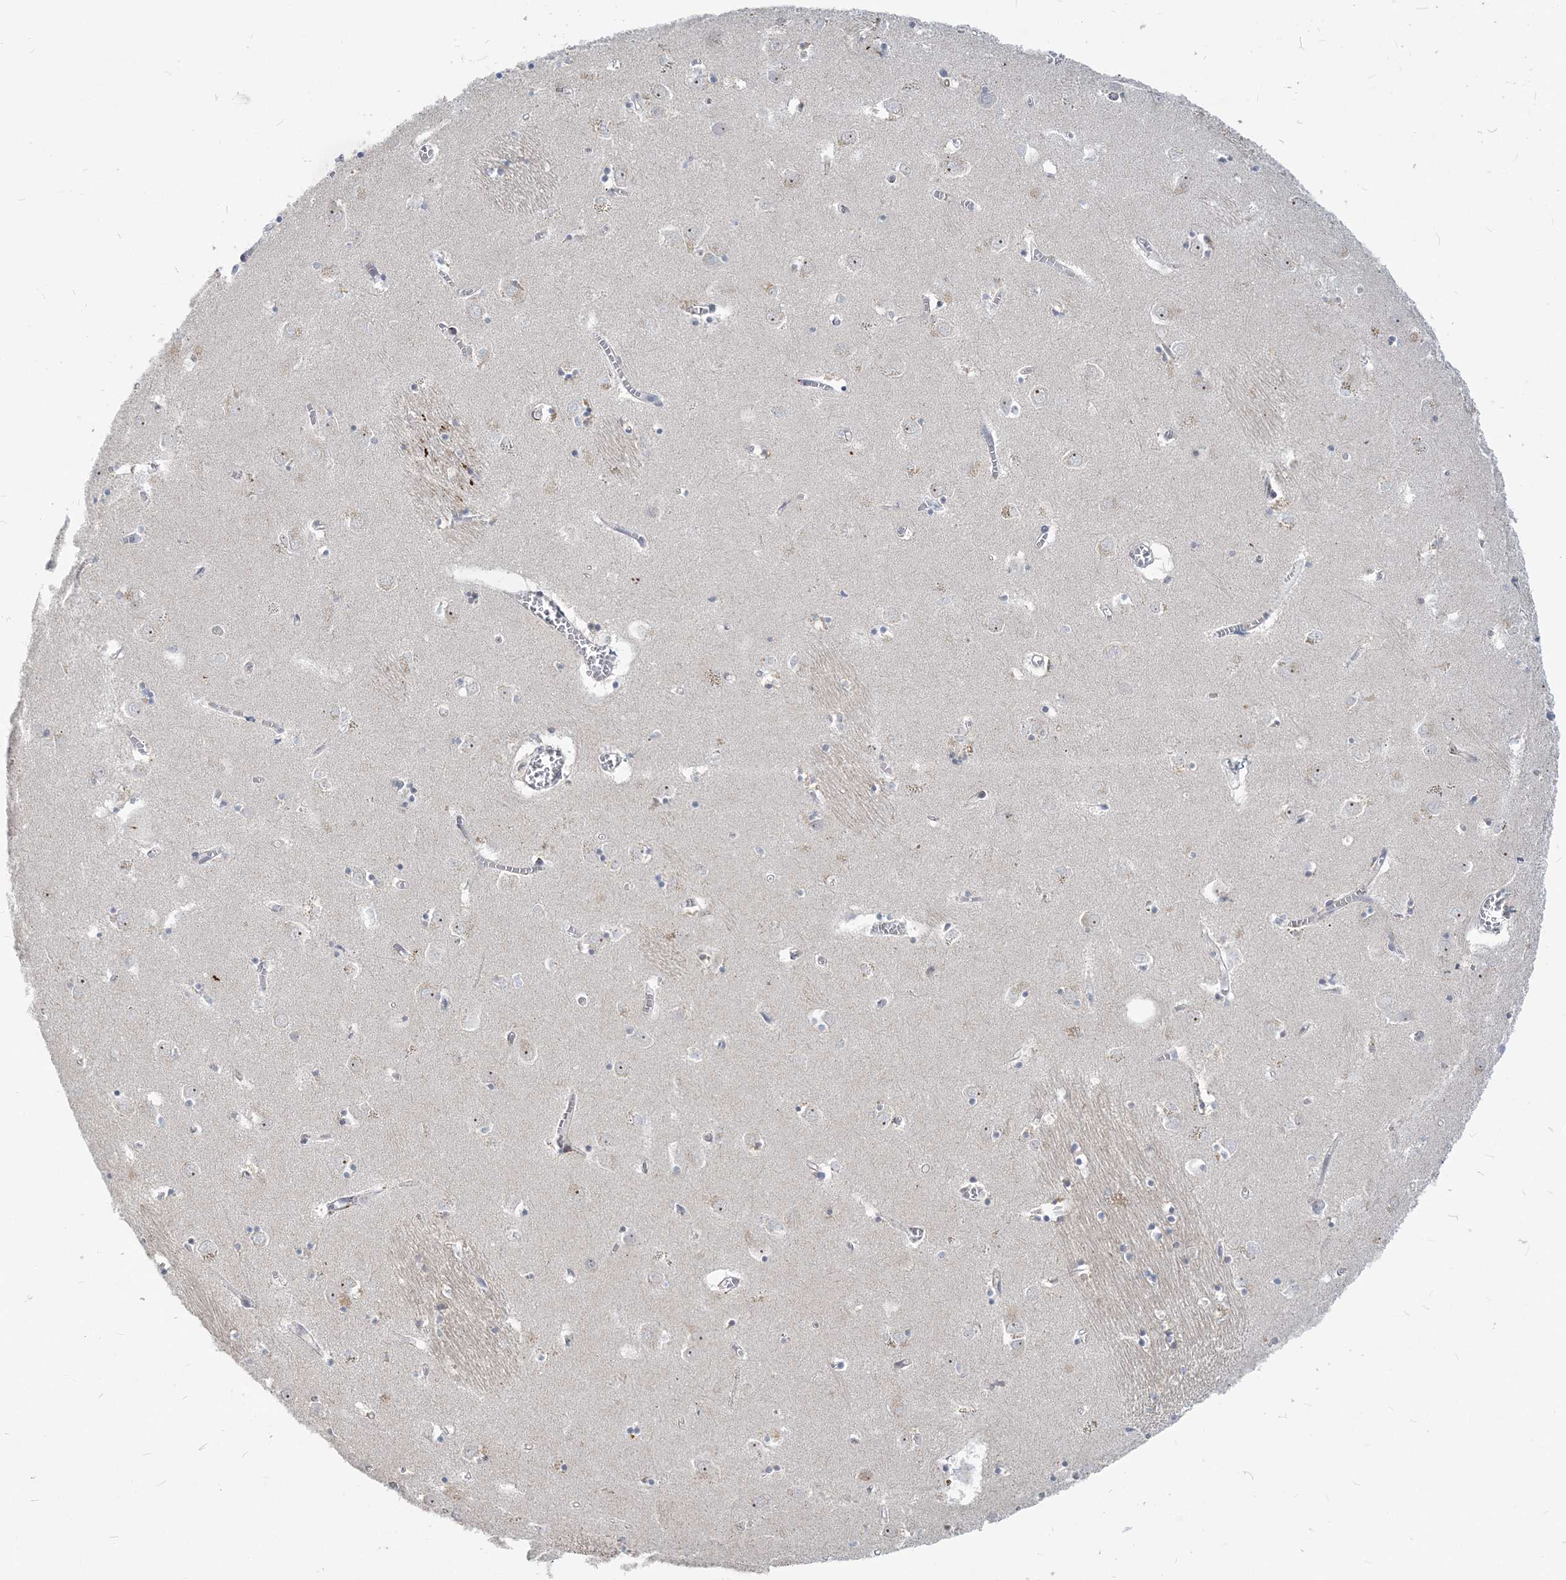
{"staining": {"intensity": "negative", "quantity": "none", "location": "none"}, "tissue": "caudate", "cell_type": "Glial cells", "image_type": "normal", "snomed": [{"axis": "morphology", "description": "Normal tissue, NOS"}, {"axis": "topography", "description": "Lateral ventricle wall"}], "caption": "IHC of unremarkable human caudate exhibits no expression in glial cells. (Stains: DAB (3,3'-diaminobenzidine) IHC with hematoxylin counter stain, Microscopy: brightfield microscopy at high magnification).", "gene": "SDAD1", "patient": {"sex": "male", "age": 70}}